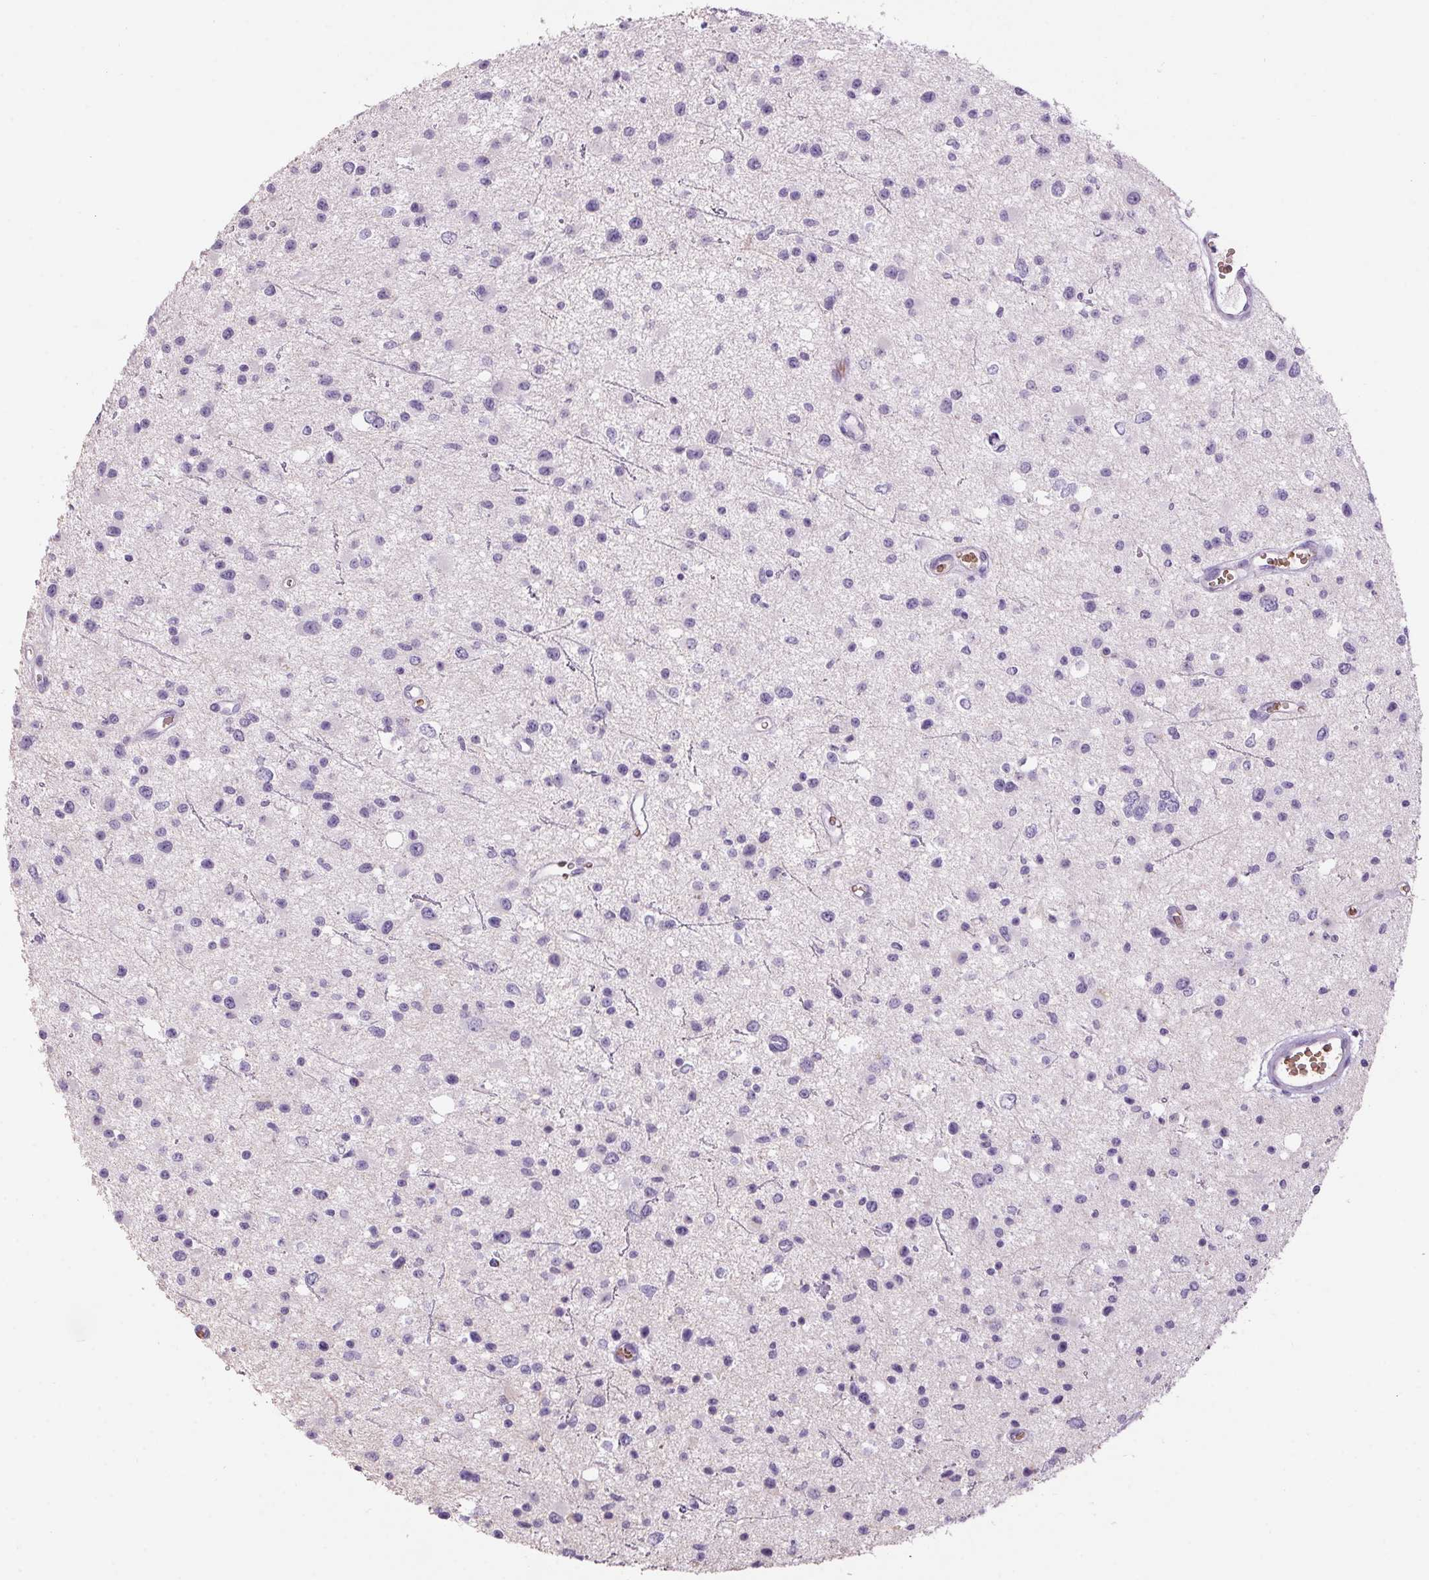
{"staining": {"intensity": "negative", "quantity": "none", "location": "none"}, "tissue": "glioma", "cell_type": "Tumor cells", "image_type": "cancer", "snomed": [{"axis": "morphology", "description": "Glioma, malignant, Low grade"}, {"axis": "topography", "description": "Brain"}], "caption": "A high-resolution micrograph shows immunohistochemistry (IHC) staining of low-grade glioma (malignant), which exhibits no significant positivity in tumor cells.", "gene": "HBQ1", "patient": {"sex": "male", "age": 43}}